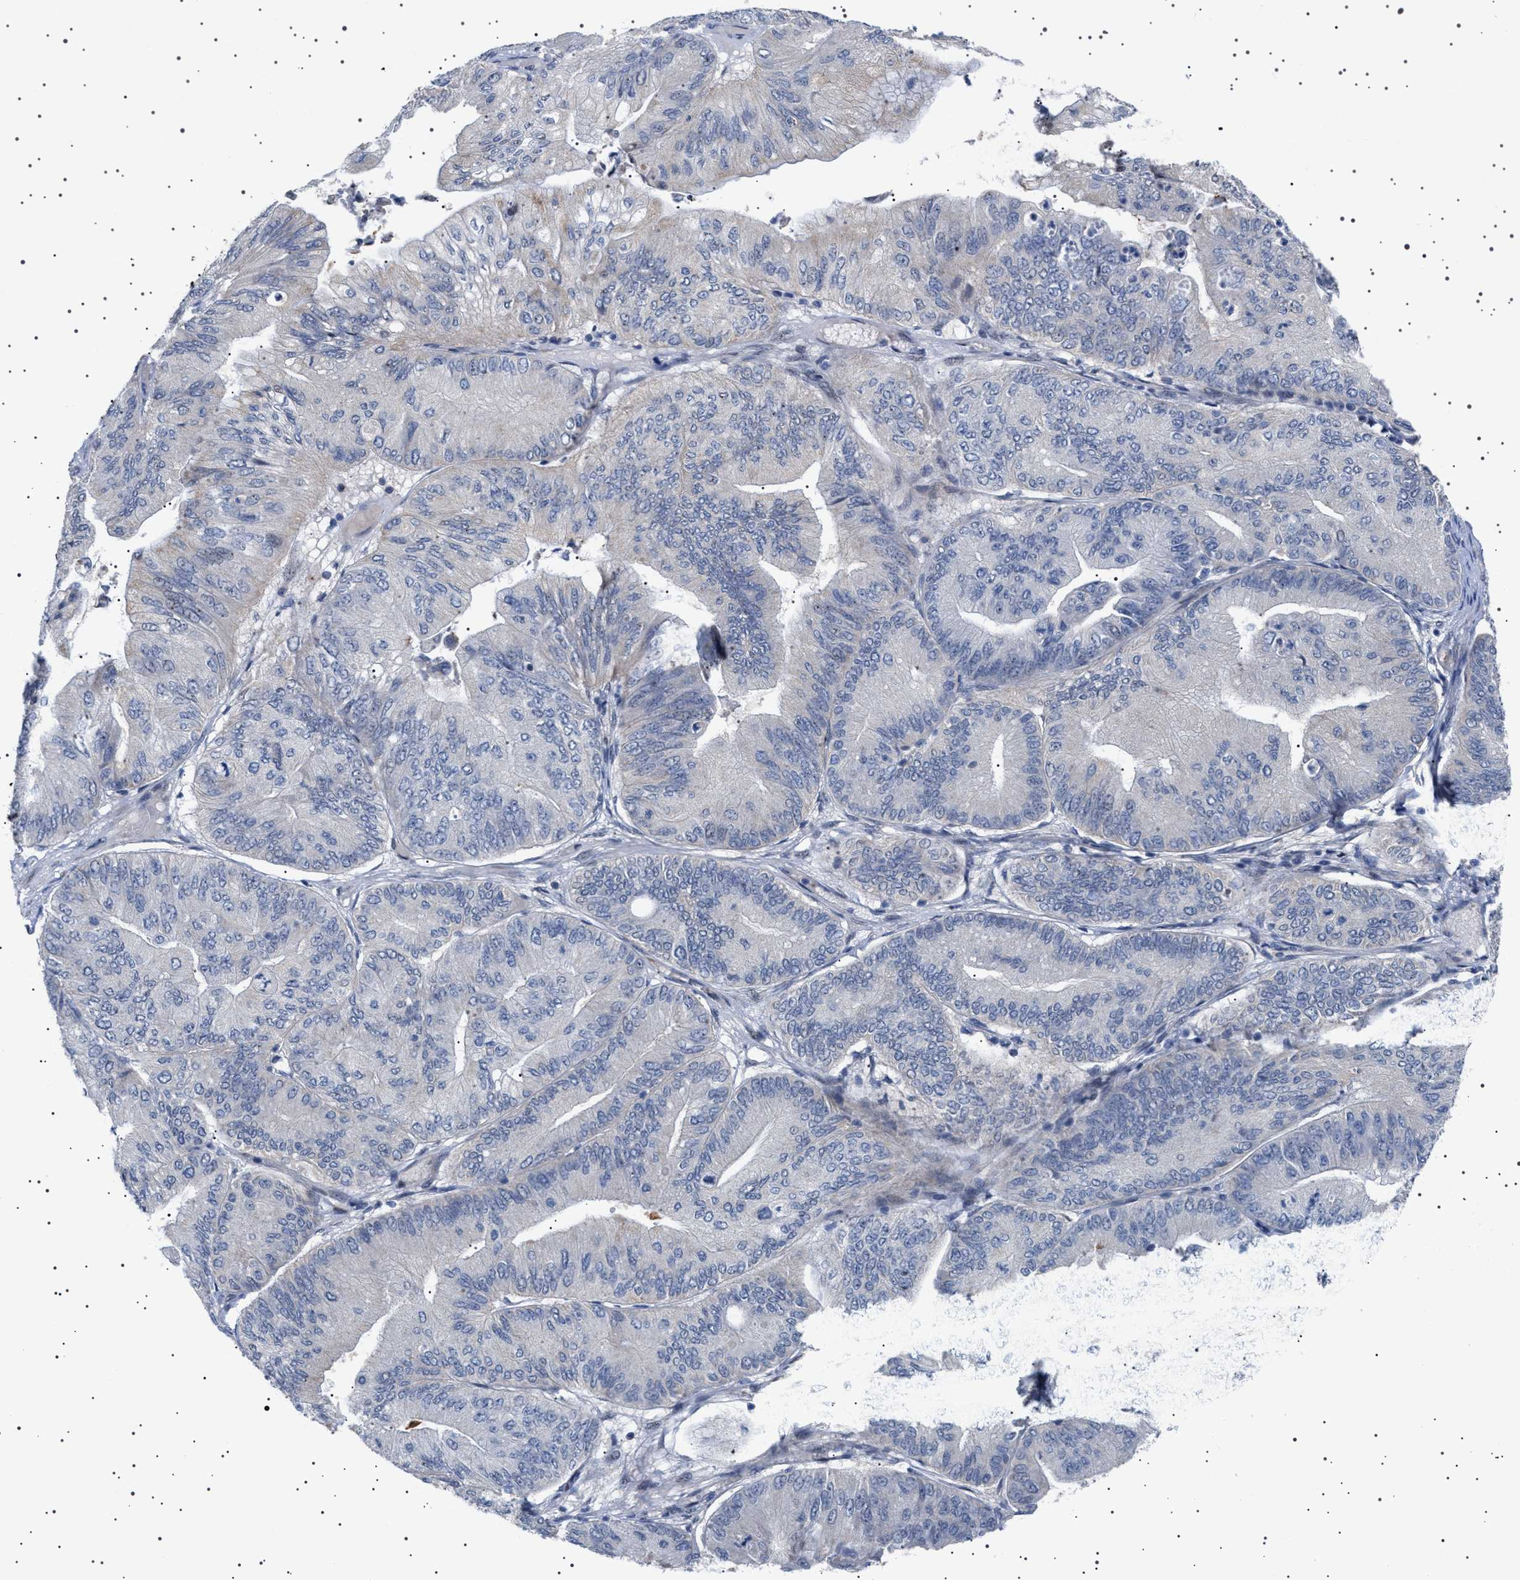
{"staining": {"intensity": "negative", "quantity": "none", "location": "none"}, "tissue": "ovarian cancer", "cell_type": "Tumor cells", "image_type": "cancer", "snomed": [{"axis": "morphology", "description": "Cystadenocarcinoma, mucinous, NOS"}, {"axis": "topography", "description": "Ovary"}], "caption": "Protein analysis of ovarian mucinous cystadenocarcinoma reveals no significant staining in tumor cells. The staining was performed using DAB (3,3'-diaminobenzidine) to visualize the protein expression in brown, while the nuclei were stained in blue with hematoxylin (Magnification: 20x).", "gene": "HTR1A", "patient": {"sex": "female", "age": 61}}